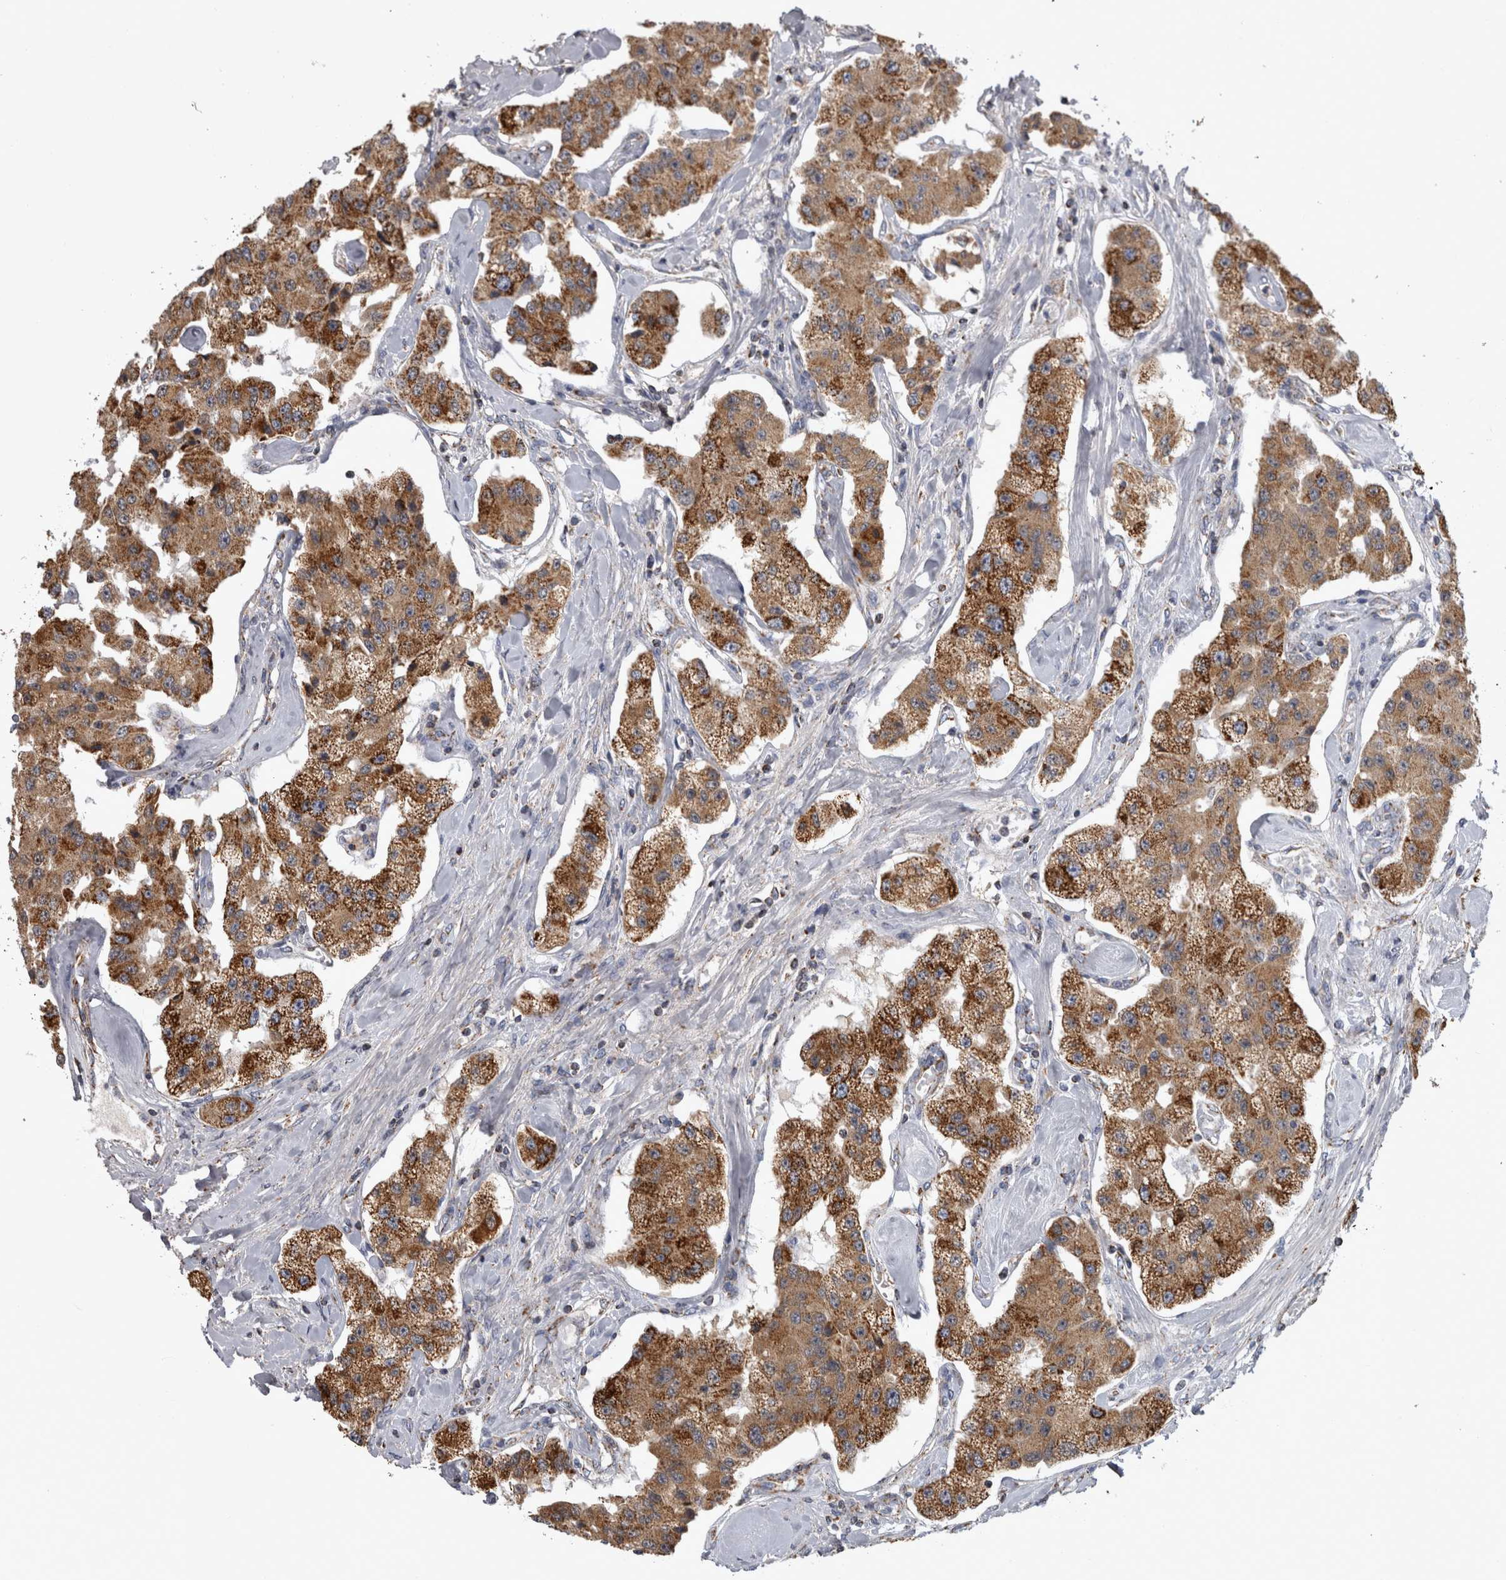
{"staining": {"intensity": "strong", "quantity": ">75%", "location": "cytoplasmic/membranous"}, "tissue": "carcinoid", "cell_type": "Tumor cells", "image_type": "cancer", "snomed": [{"axis": "morphology", "description": "Carcinoid, malignant, NOS"}, {"axis": "topography", "description": "Pancreas"}], "caption": "A high-resolution image shows immunohistochemistry staining of carcinoid (malignant), which reveals strong cytoplasmic/membranous positivity in about >75% of tumor cells.", "gene": "MDH2", "patient": {"sex": "male", "age": 41}}